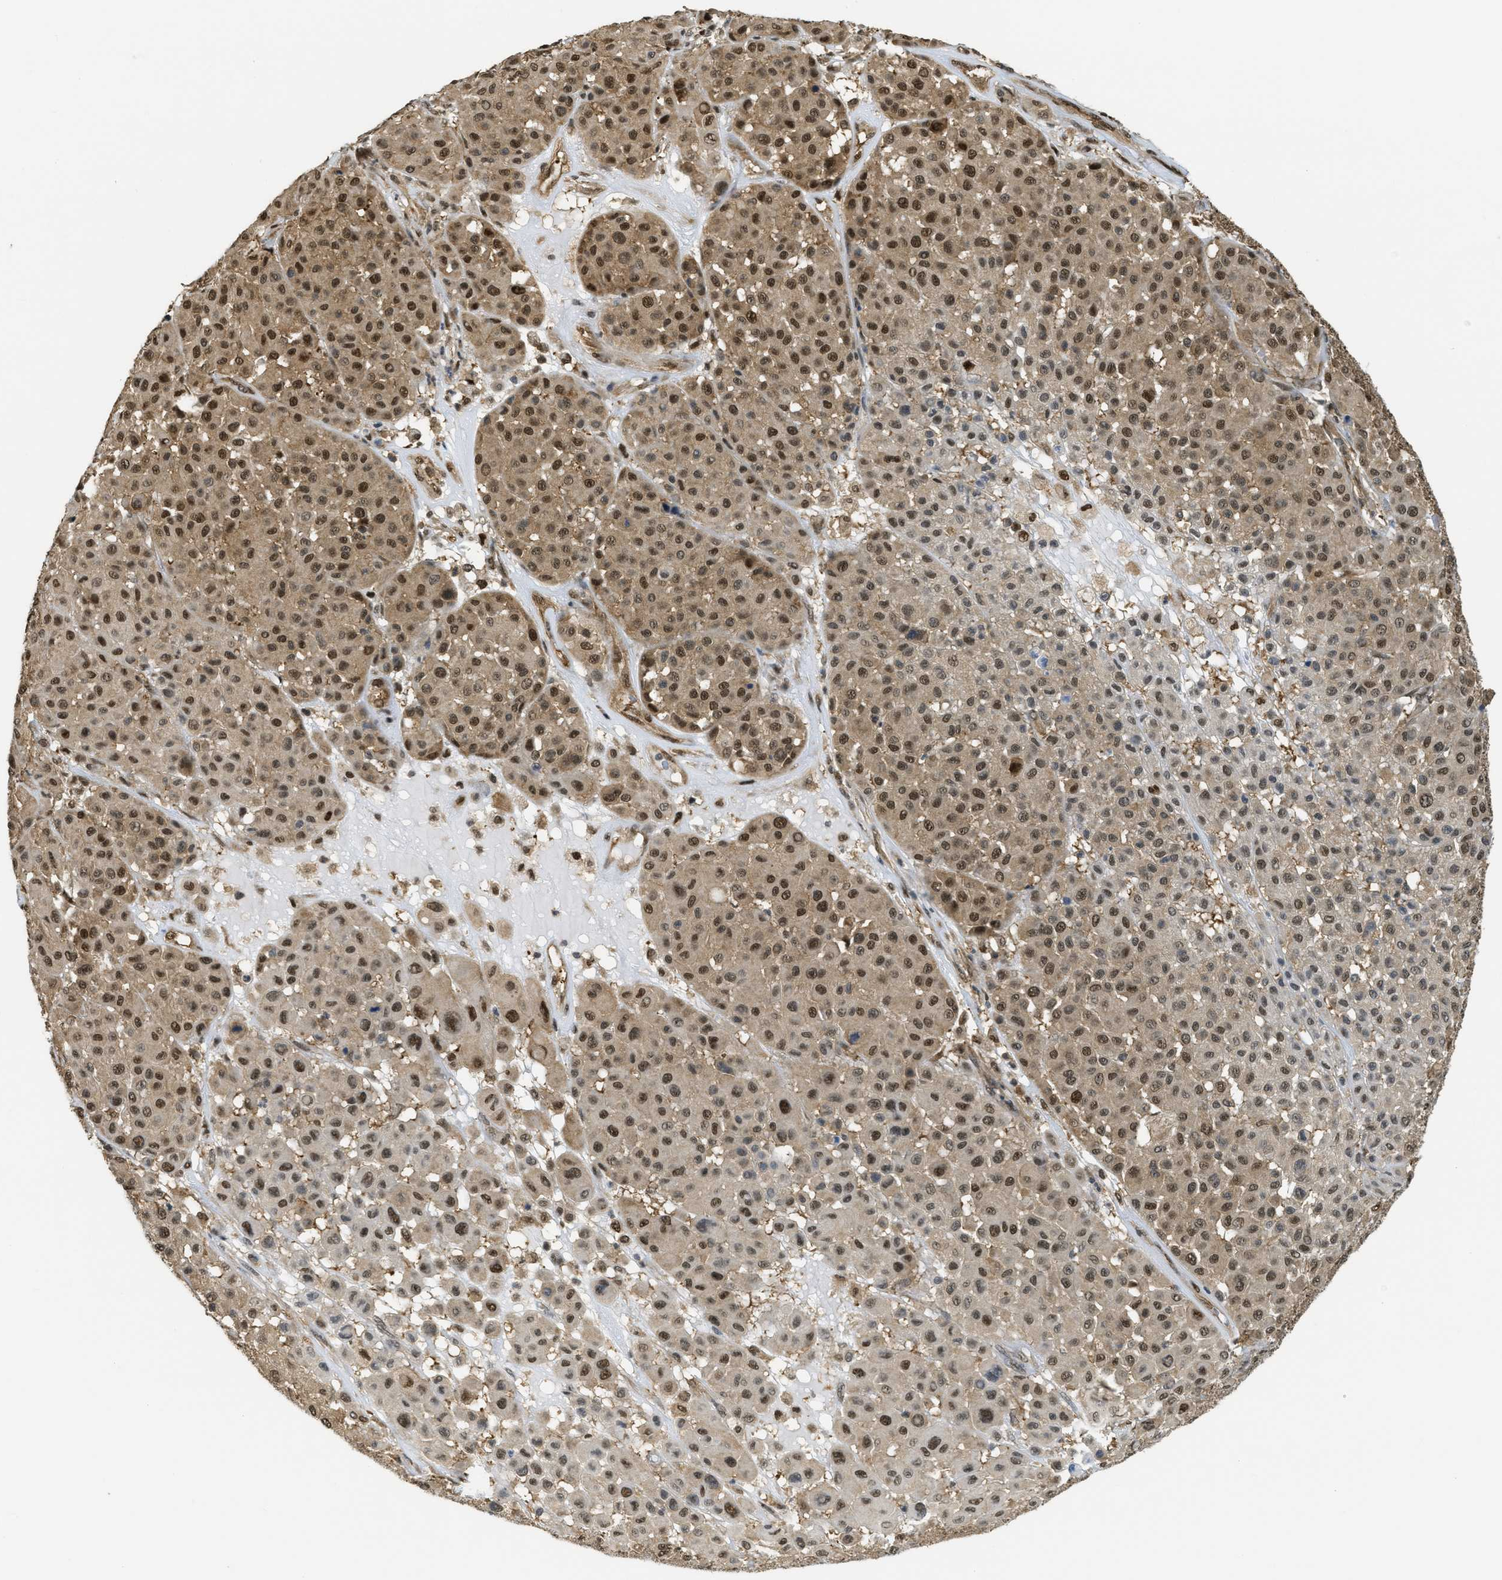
{"staining": {"intensity": "strong", "quantity": ">75%", "location": "cytoplasmic/membranous,nuclear"}, "tissue": "melanoma", "cell_type": "Tumor cells", "image_type": "cancer", "snomed": [{"axis": "morphology", "description": "Malignant melanoma, Metastatic site"}, {"axis": "topography", "description": "Soft tissue"}], "caption": "A high-resolution image shows immunohistochemistry staining of melanoma, which reveals strong cytoplasmic/membranous and nuclear staining in about >75% of tumor cells.", "gene": "PSMC5", "patient": {"sex": "male", "age": 41}}